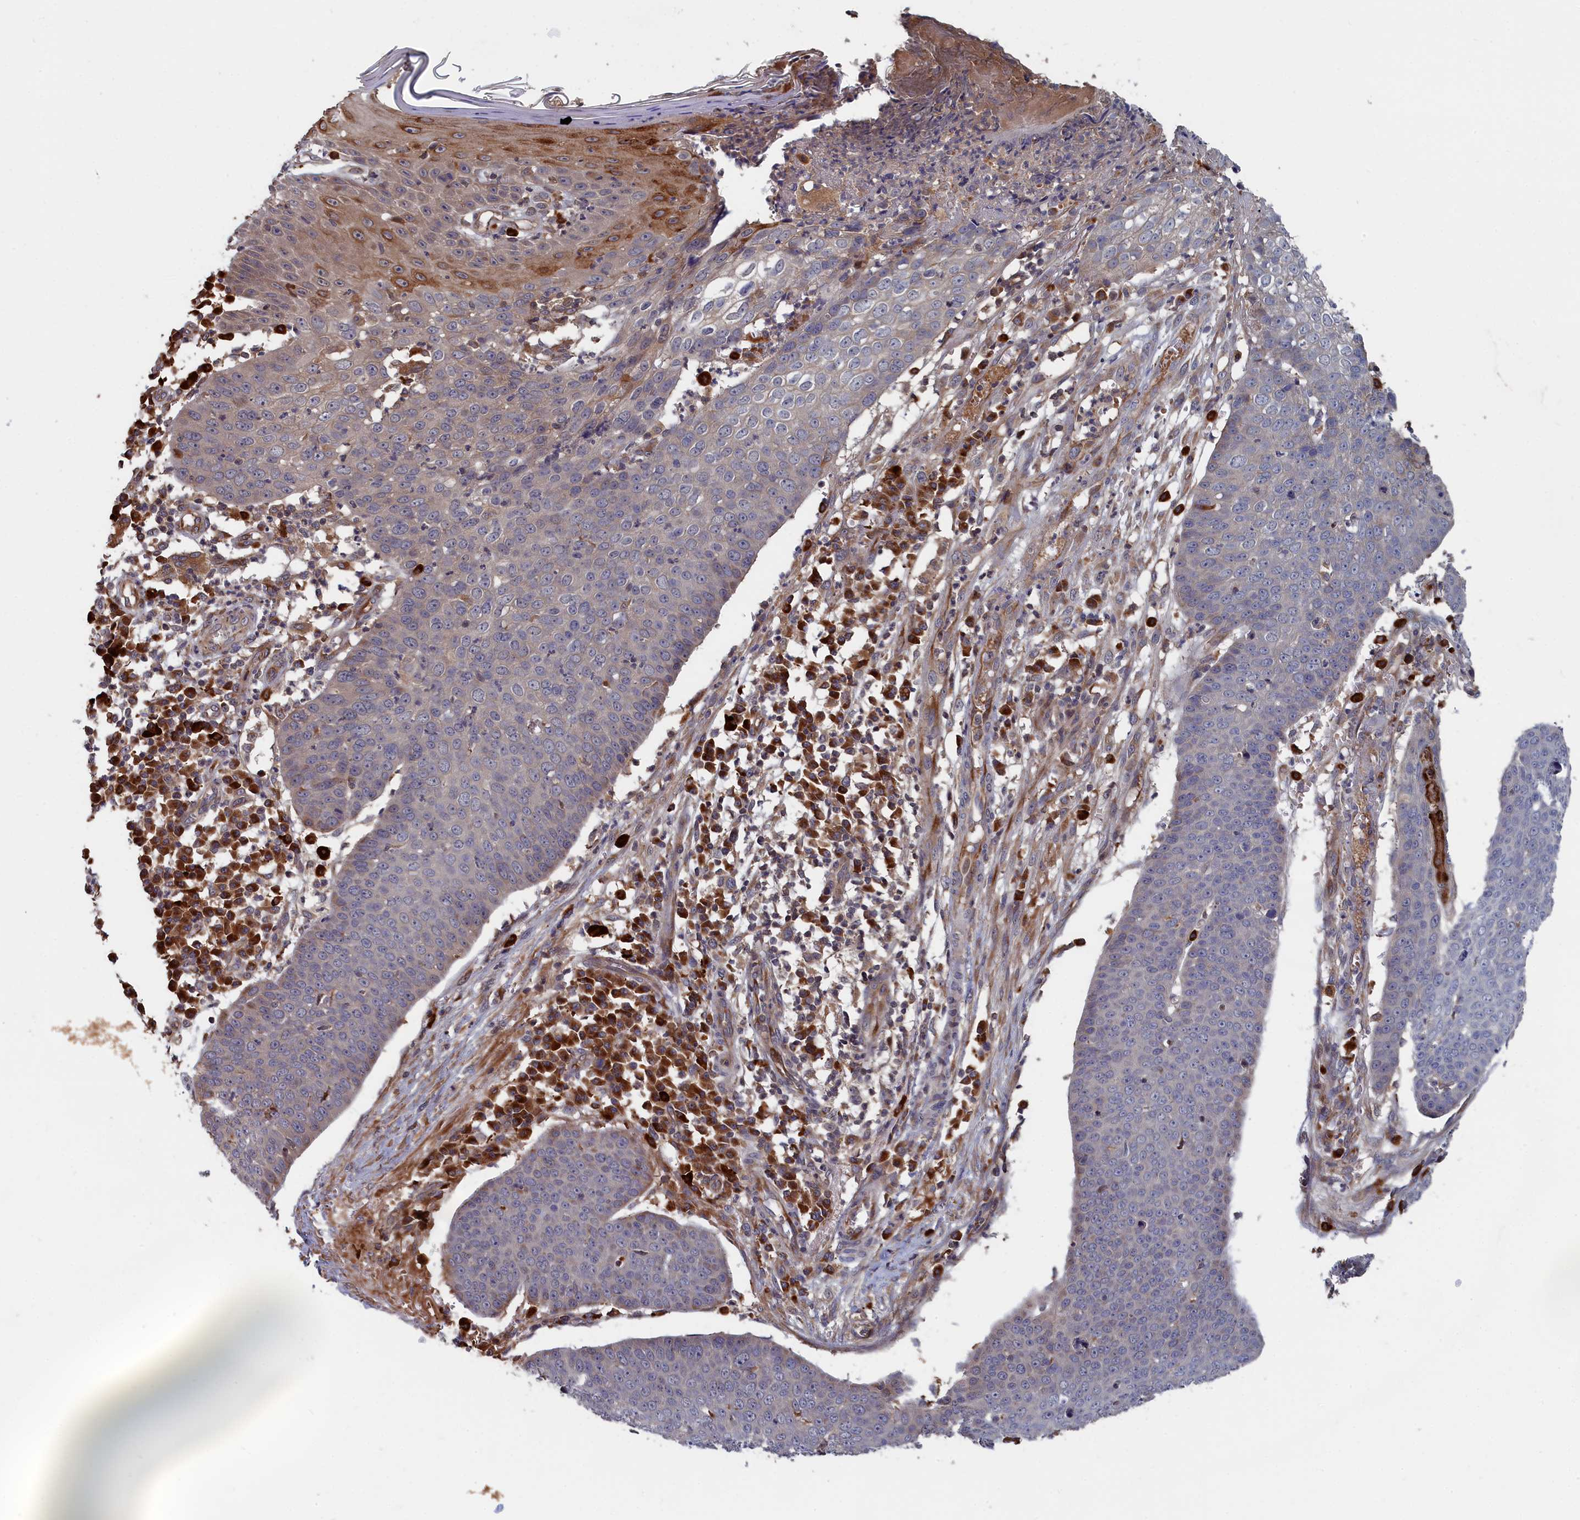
{"staining": {"intensity": "moderate", "quantity": "<25%", "location": "cytoplasmic/membranous"}, "tissue": "skin cancer", "cell_type": "Tumor cells", "image_type": "cancer", "snomed": [{"axis": "morphology", "description": "Squamous cell carcinoma, NOS"}, {"axis": "topography", "description": "Skin"}], "caption": "Protein analysis of squamous cell carcinoma (skin) tissue demonstrates moderate cytoplasmic/membranous expression in about <25% of tumor cells. Nuclei are stained in blue.", "gene": "TRAPPC2L", "patient": {"sex": "male", "age": 71}}